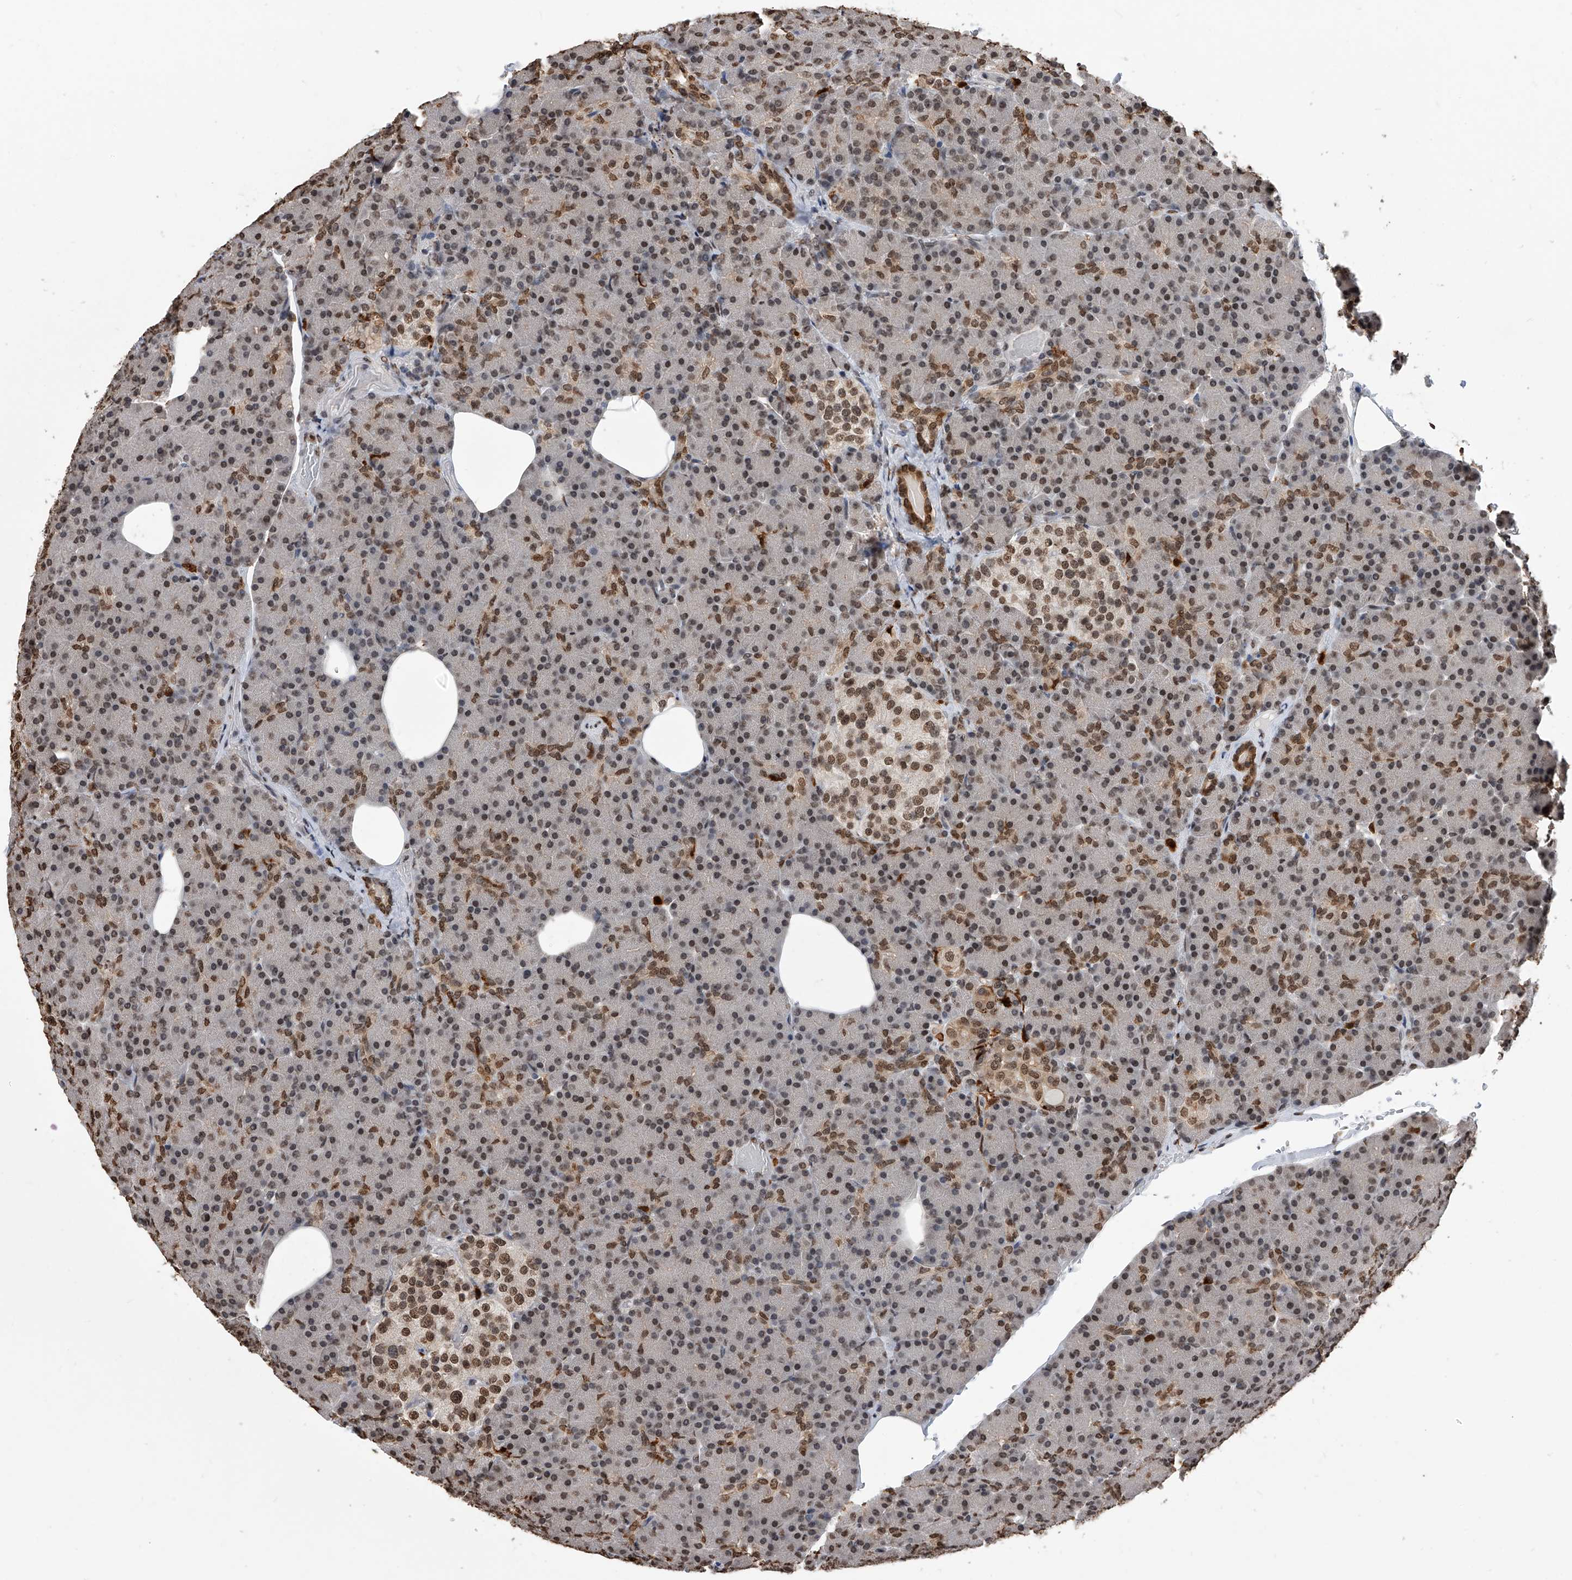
{"staining": {"intensity": "moderate", "quantity": "<25%", "location": "cytoplasmic/membranous,nuclear"}, "tissue": "pancreas", "cell_type": "Exocrine glandular cells", "image_type": "normal", "snomed": [{"axis": "morphology", "description": "Normal tissue, NOS"}, {"axis": "topography", "description": "Pancreas"}], "caption": "This photomicrograph reveals immunohistochemistry (IHC) staining of benign pancreas, with low moderate cytoplasmic/membranous,nuclear expression in about <25% of exocrine glandular cells.", "gene": "CFAP410", "patient": {"sex": "female", "age": 43}}